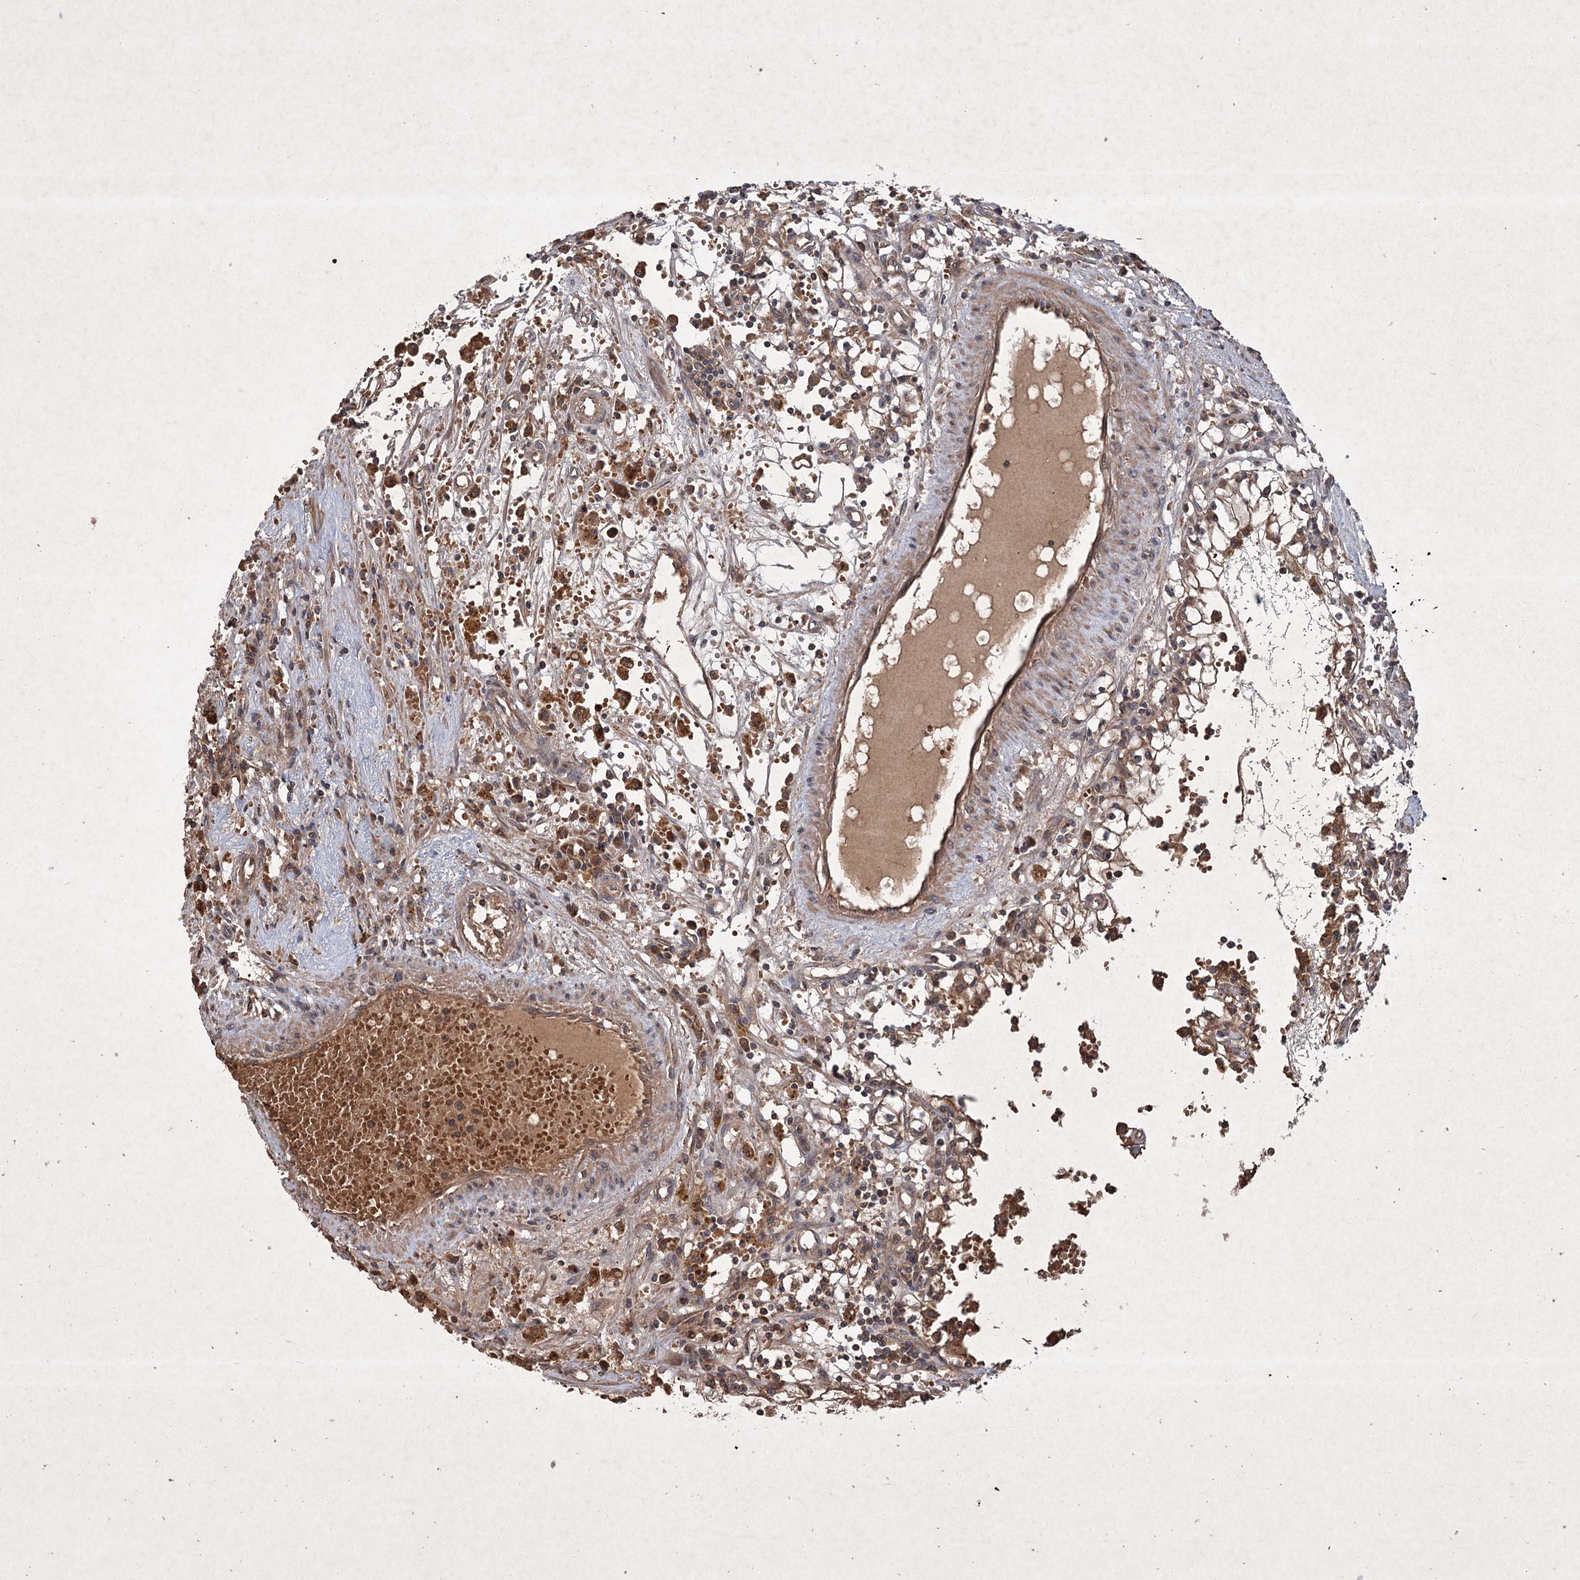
{"staining": {"intensity": "moderate", "quantity": "25%-75%", "location": "cytoplasmic/membranous"}, "tissue": "renal cancer", "cell_type": "Tumor cells", "image_type": "cancer", "snomed": [{"axis": "morphology", "description": "Adenocarcinoma, NOS"}, {"axis": "topography", "description": "Kidney"}], "caption": "Brown immunohistochemical staining in renal cancer reveals moderate cytoplasmic/membranous expression in about 25%-75% of tumor cells. (Stains: DAB in brown, nuclei in blue, Microscopy: brightfield microscopy at high magnification).", "gene": "ADK", "patient": {"sex": "male", "age": 56}}